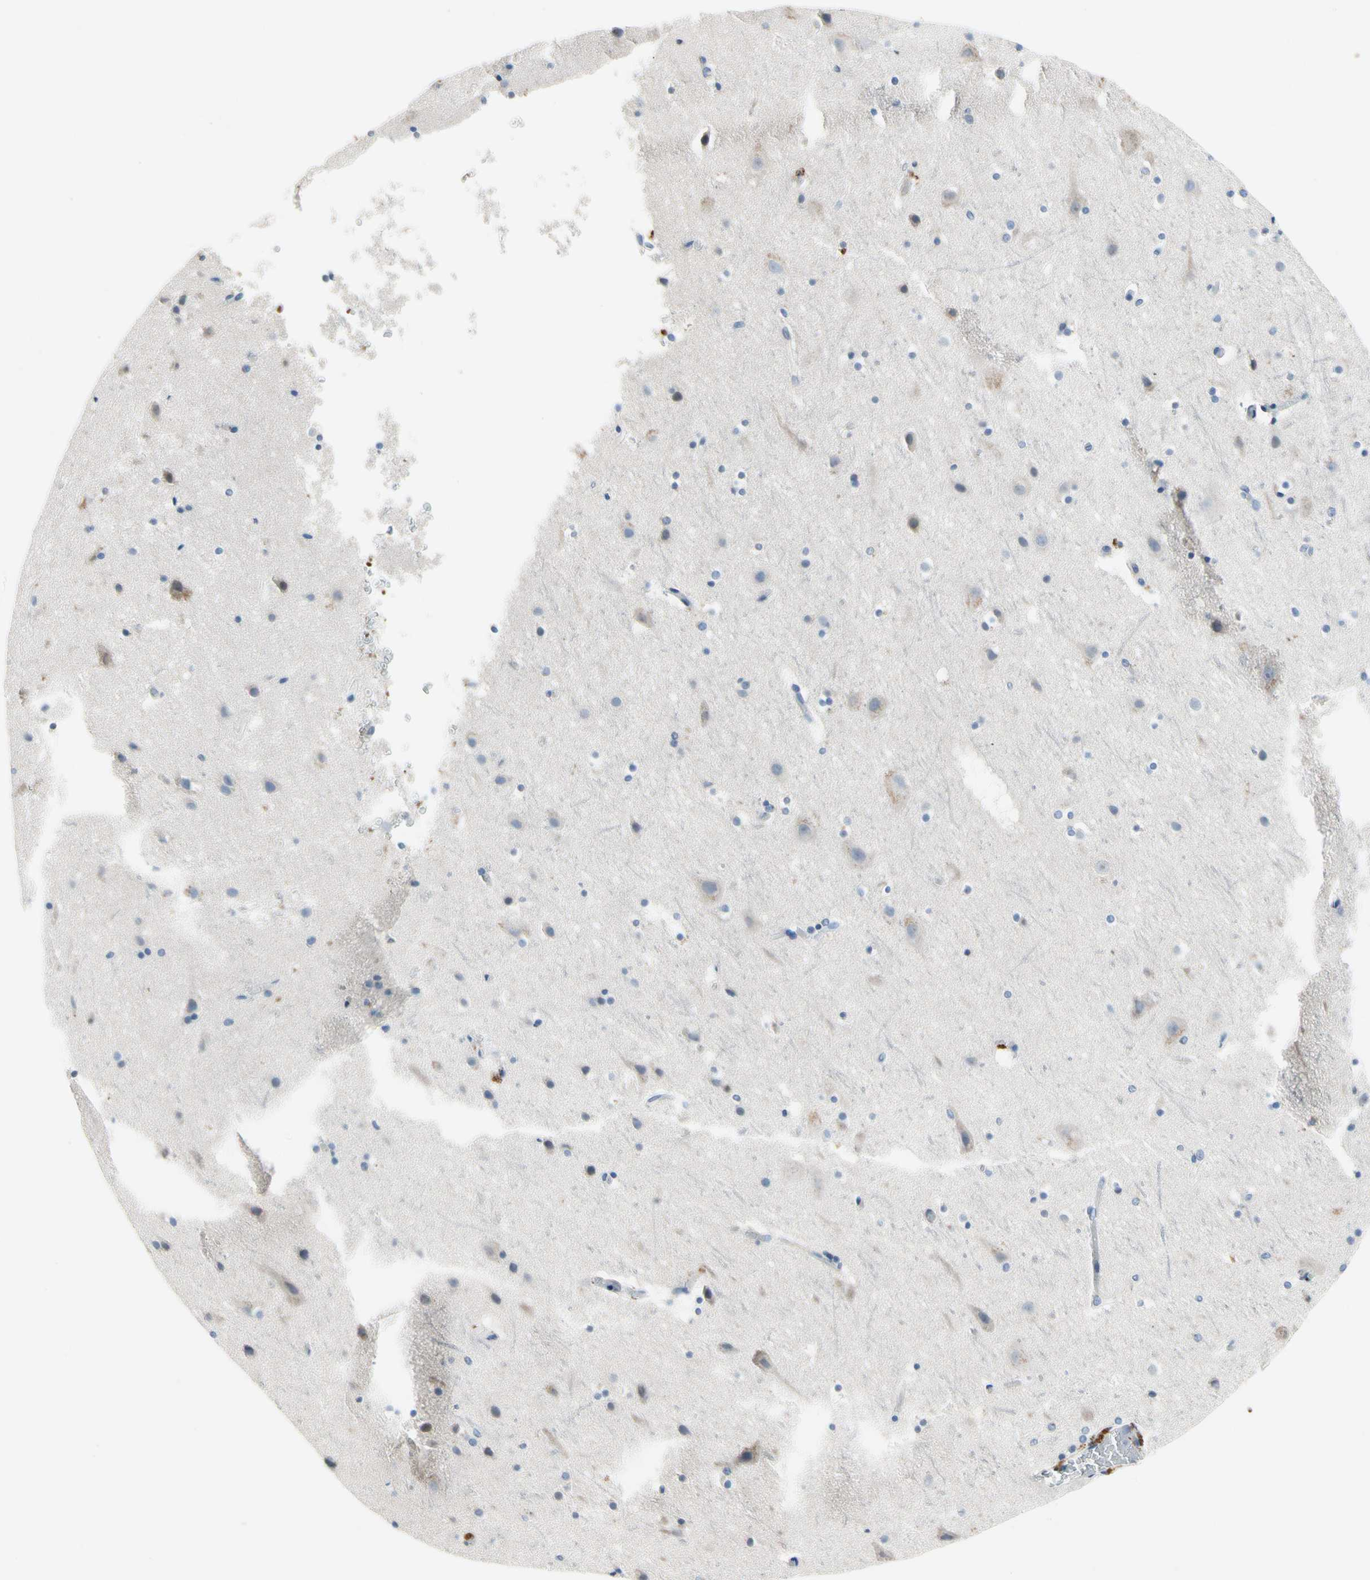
{"staining": {"intensity": "negative", "quantity": "none", "location": "none"}, "tissue": "cerebral cortex", "cell_type": "Endothelial cells", "image_type": "normal", "snomed": [{"axis": "morphology", "description": "Normal tissue, NOS"}, {"axis": "topography", "description": "Cerebral cortex"}], "caption": "A high-resolution histopathology image shows IHC staining of benign cerebral cortex, which demonstrates no significant staining in endothelial cells. The staining was performed using DAB to visualize the protein expression in brown, while the nuclei were stained in blue with hematoxylin (Magnification: 20x).", "gene": "RETSAT", "patient": {"sex": "male", "age": 45}}